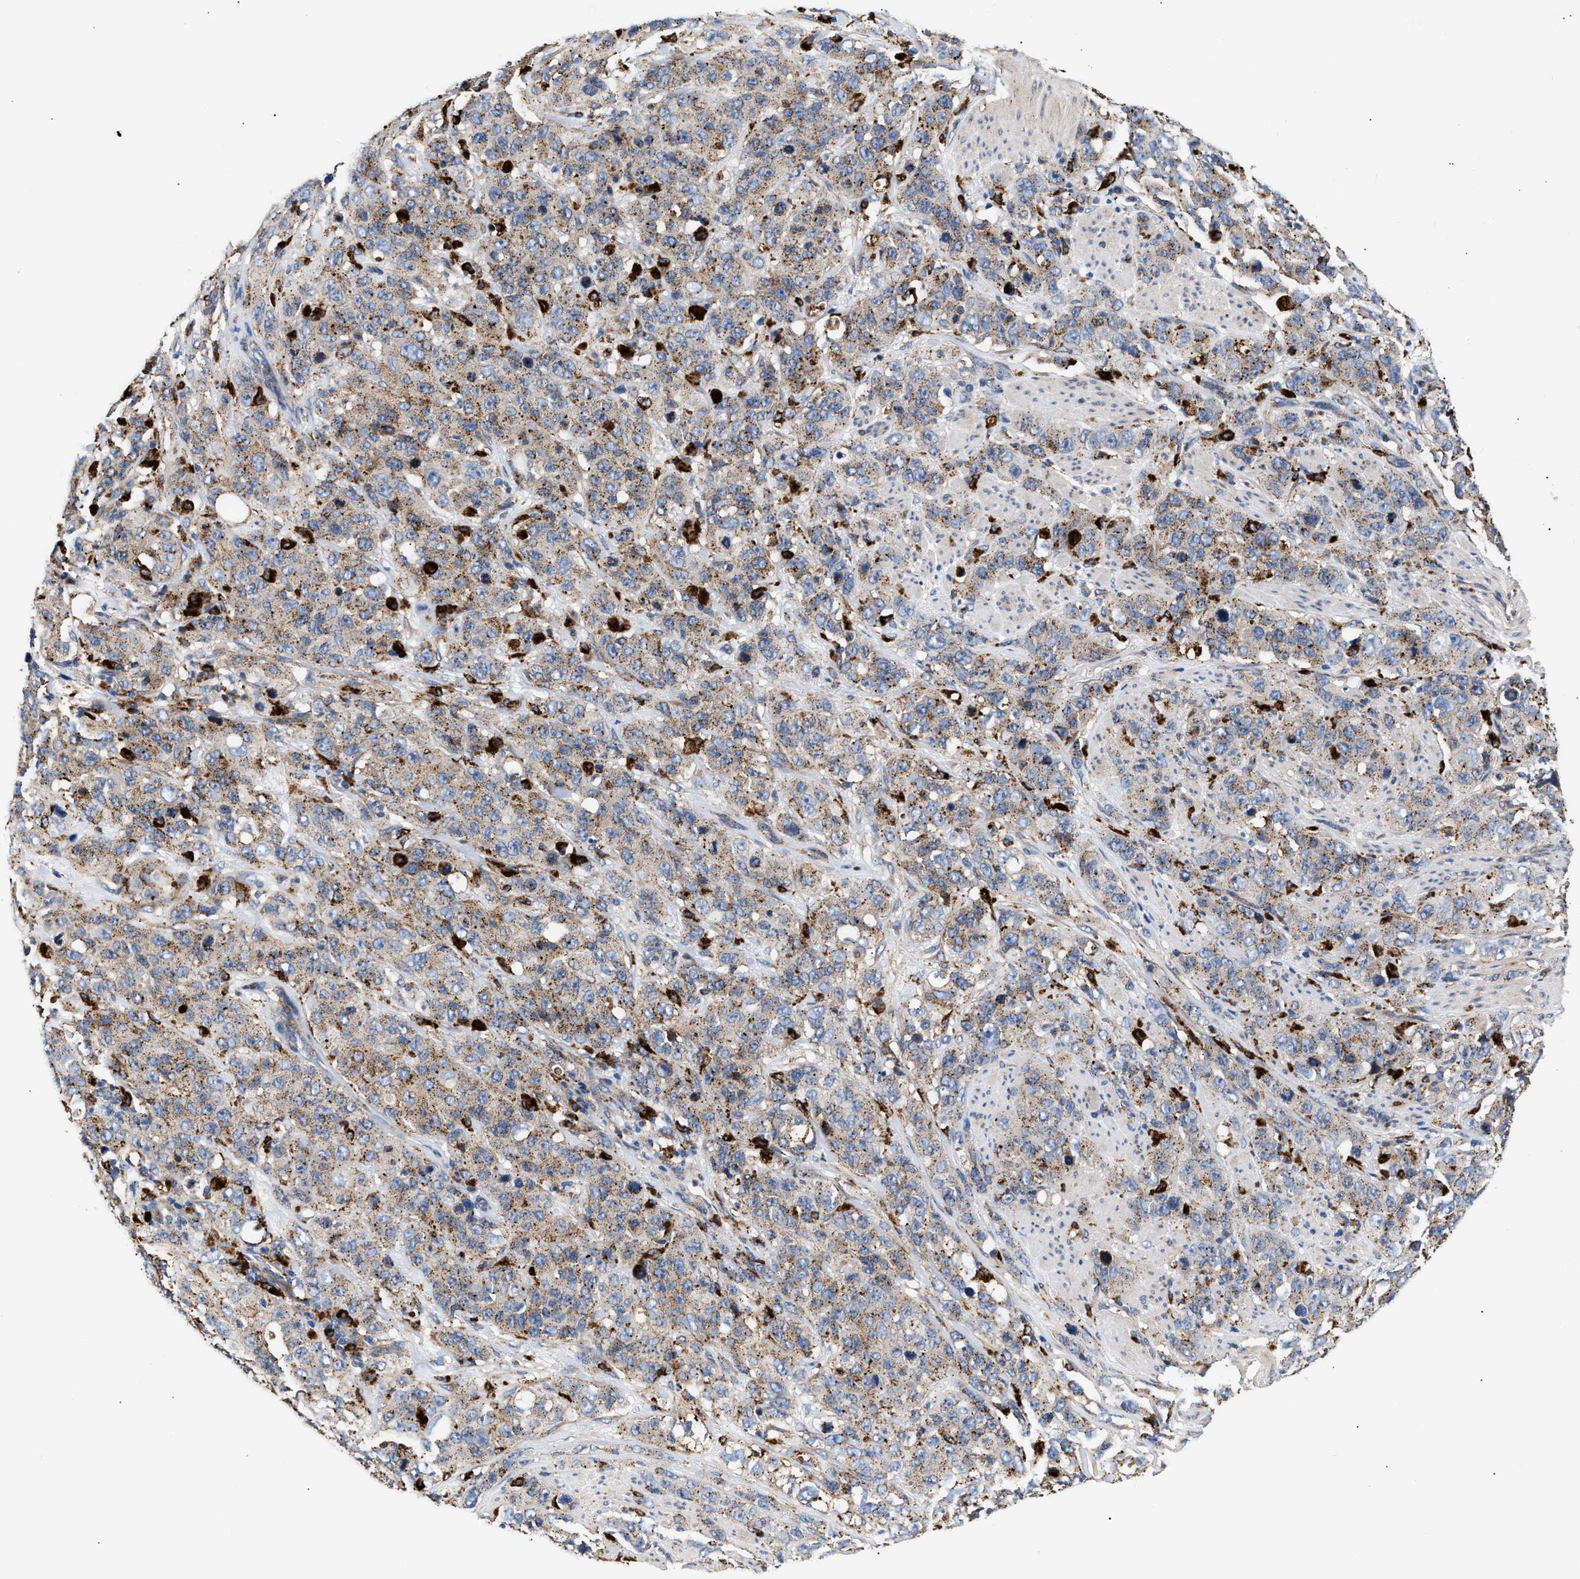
{"staining": {"intensity": "moderate", "quantity": ">75%", "location": "cytoplasmic/membranous"}, "tissue": "stomach cancer", "cell_type": "Tumor cells", "image_type": "cancer", "snomed": [{"axis": "morphology", "description": "Adenocarcinoma, NOS"}, {"axis": "topography", "description": "Stomach"}], "caption": "Immunohistochemistry (IHC) (DAB (3,3'-diaminobenzidine)) staining of human adenocarcinoma (stomach) displays moderate cytoplasmic/membranous protein expression in approximately >75% of tumor cells.", "gene": "CCDC146", "patient": {"sex": "male", "age": 48}}